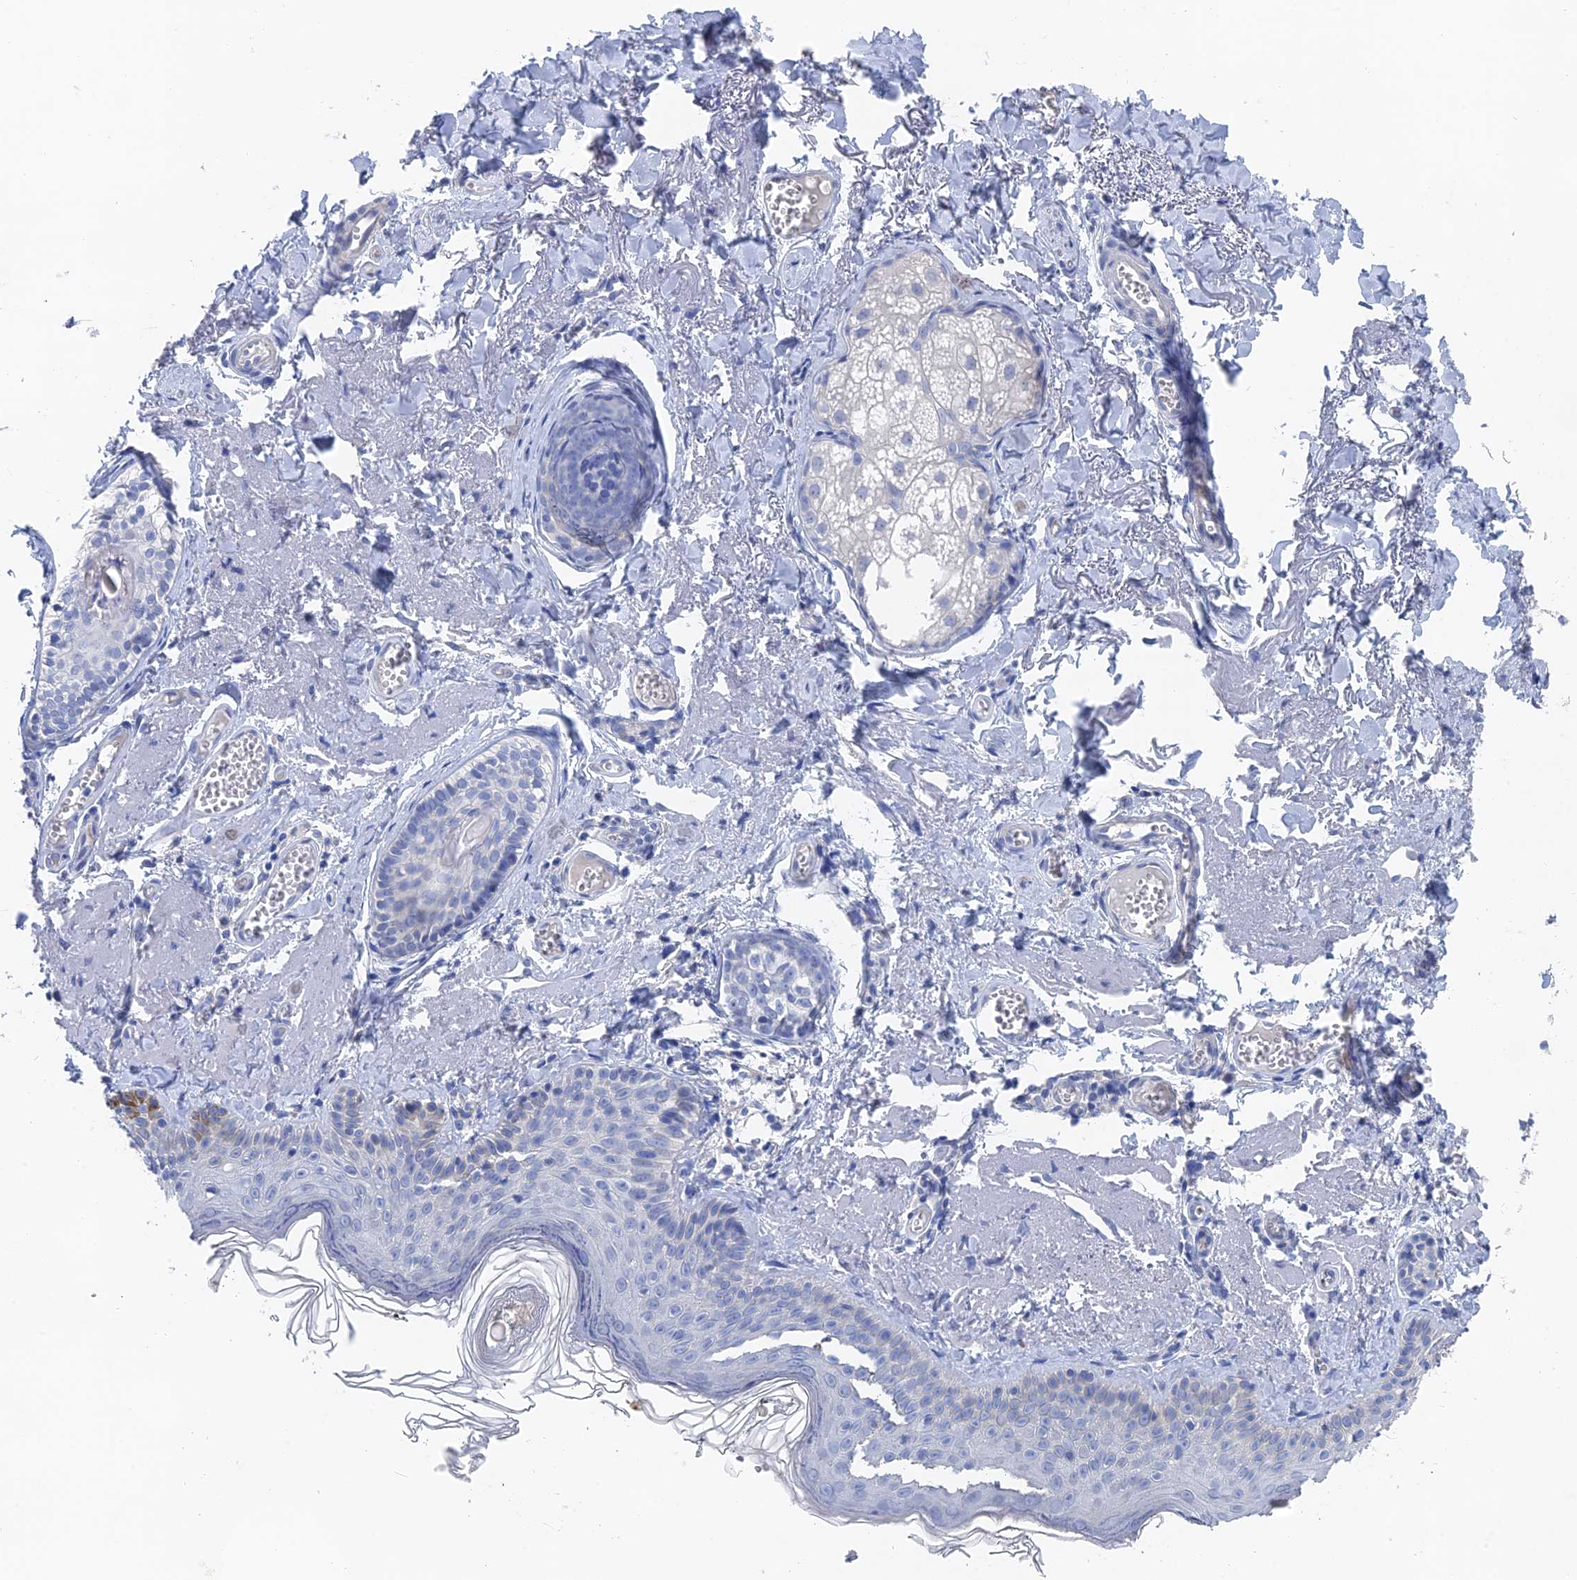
{"staining": {"intensity": "negative", "quantity": "none", "location": "none"}, "tissue": "skin cancer", "cell_type": "Tumor cells", "image_type": "cancer", "snomed": [{"axis": "morphology", "description": "Basal cell carcinoma"}, {"axis": "topography", "description": "Skin"}], "caption": "Tumor cells are negative for brown protein staining in basal cell carcinoma (skin).", "gene": "GFAP", "patient": {"sex": "female", "age": 74}}